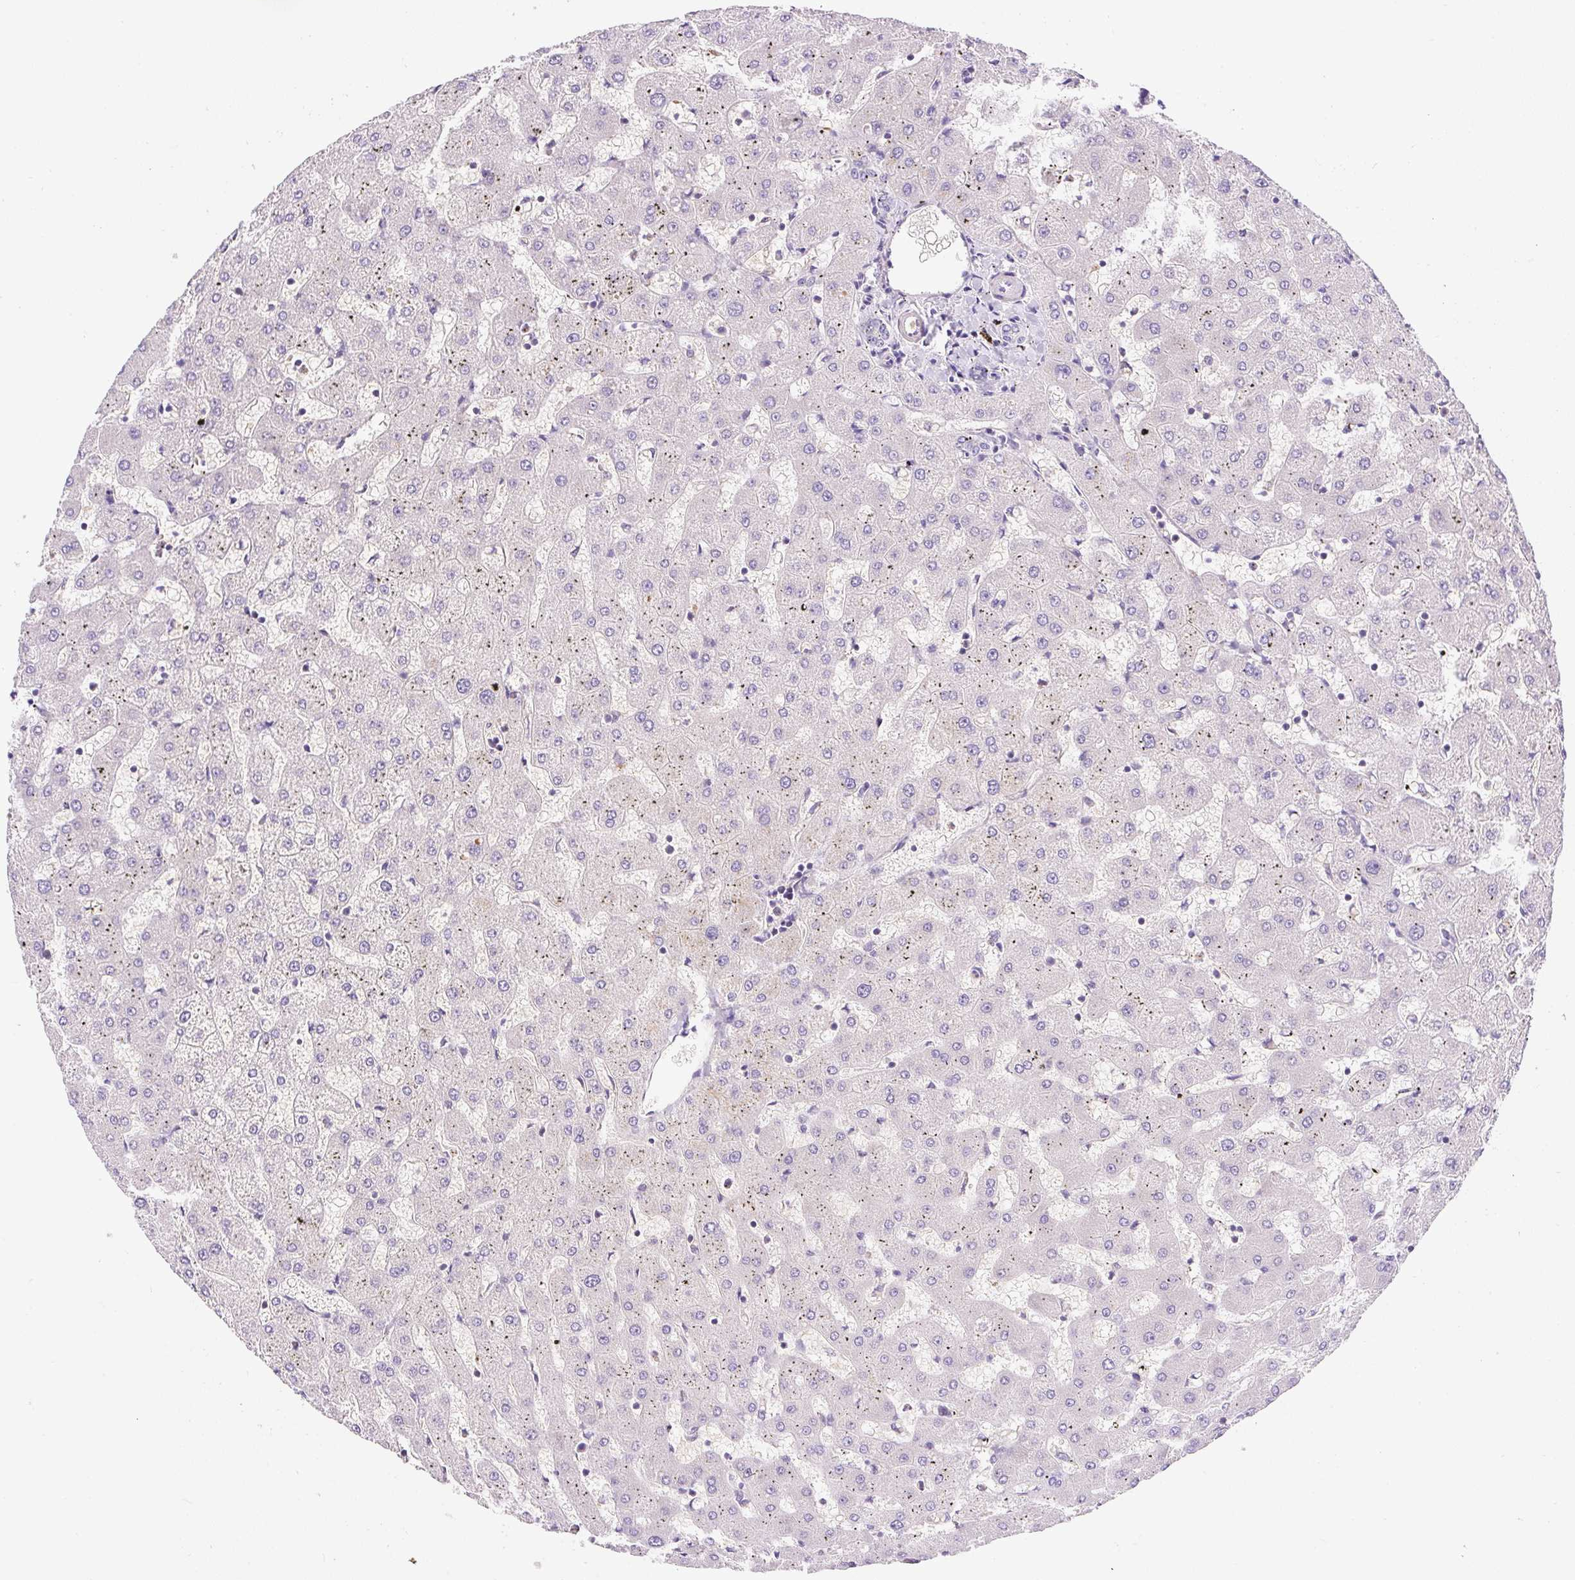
{"staining": {"intensity": "negative", "quantity": "none", "location": "none"}, "tissue": "liver", "cell_type": "Cholangiocytes", "image_type": "normal", "snomed": [{"axis": "morphology", "description": "Normal tissue, NOS"}, {"axis": "topography", "description": "Liver"}], "caption": "Immunohistochemical staining of benign liver shows no significant positivity in cholangiocytes. (DAB immunohistochemistry, high magnification).", "gene": "LHFPL5", "patient": {"sex": "female", "age": 63}}